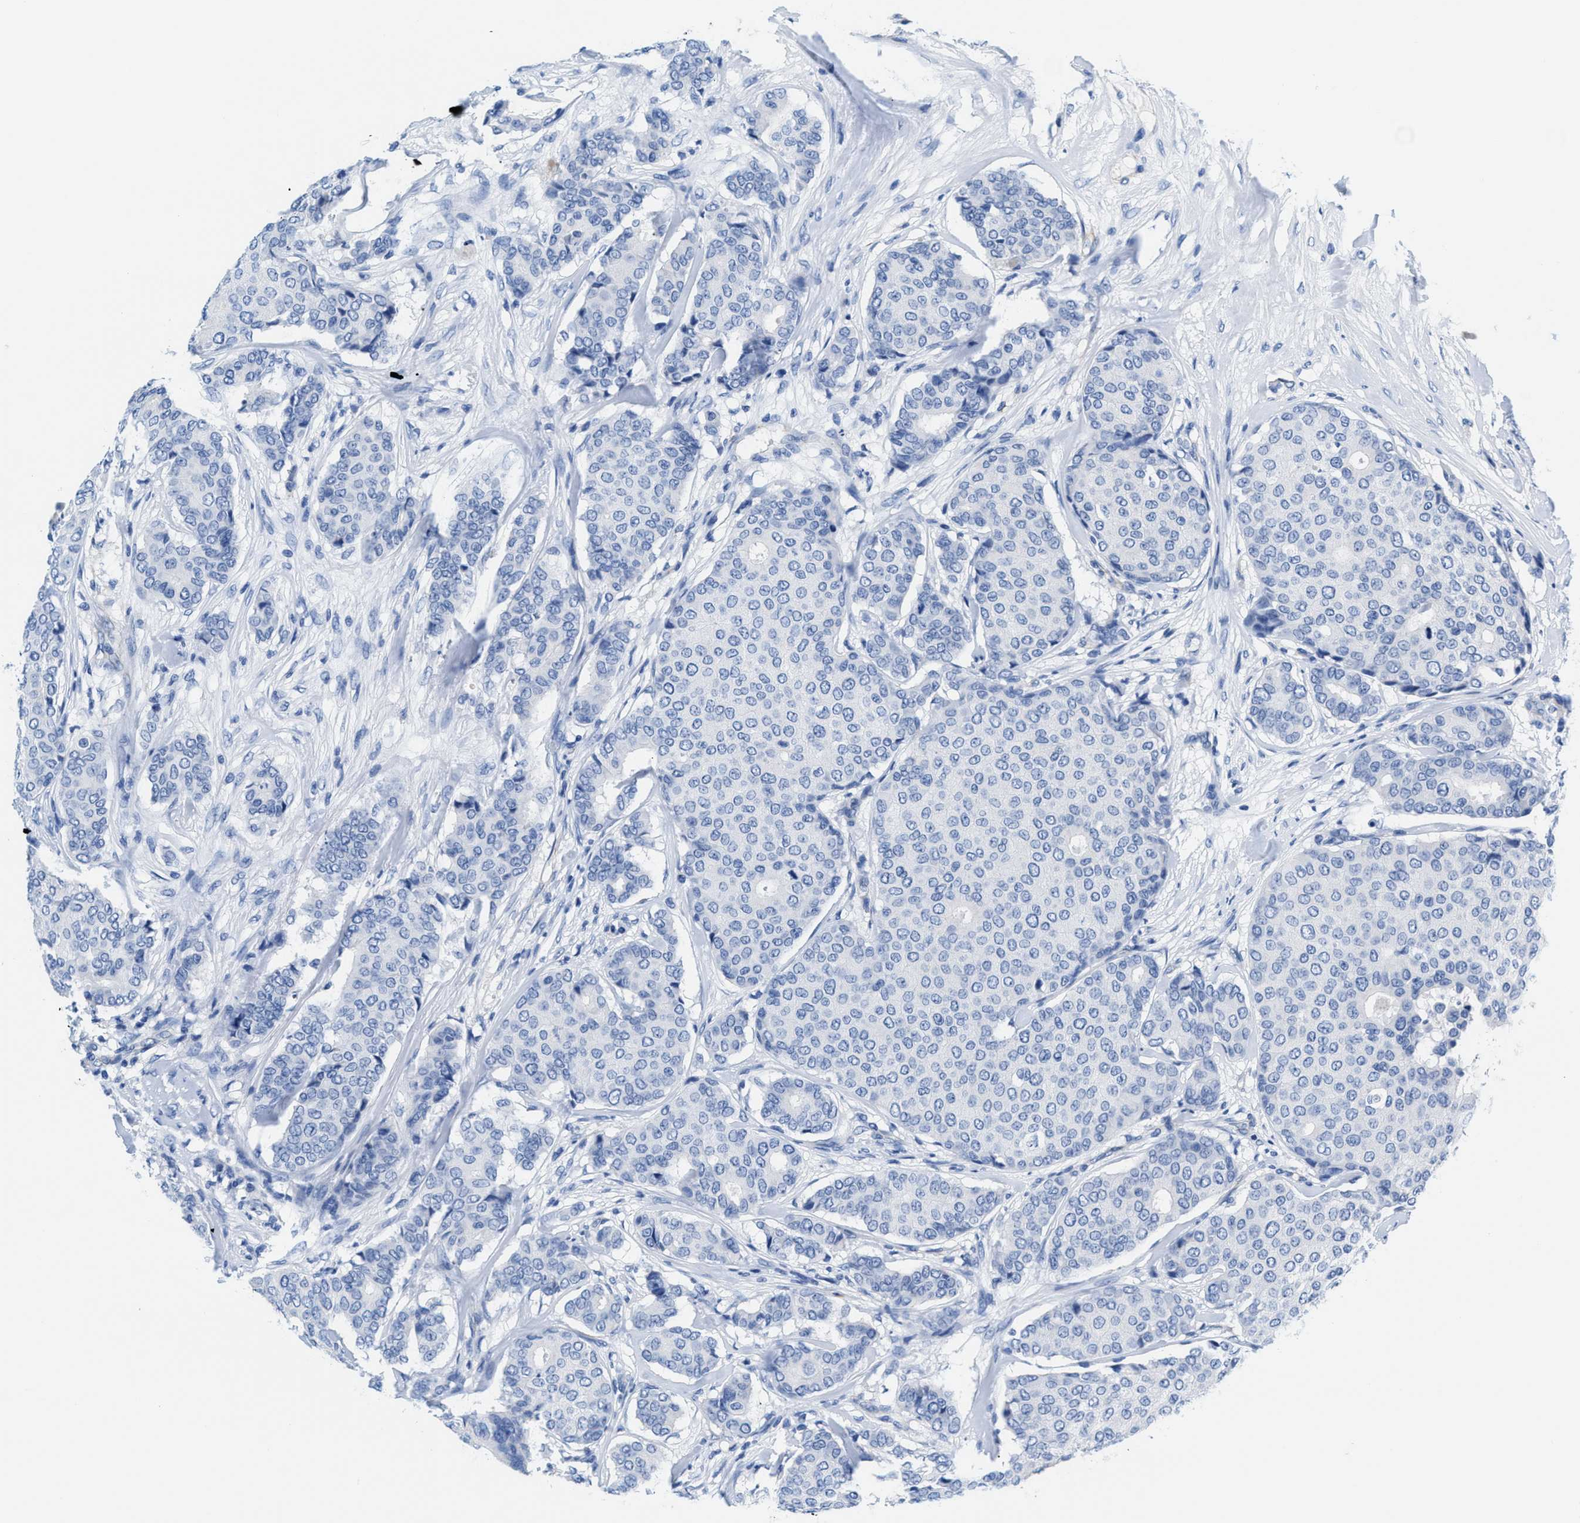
{"staining": {"intensity": "negative", "quantity": "none", "location": "none"}, "tissue": "breast cancer", "cell_type": "Tumor cells", "image_type": "cancer", "snomed": [{"axis": "morphology", "description": "Duct carcinoma"}, {"axis": "topography", "description": "Breast"}], "caption": "An immunohistochemistry histopathology image of breast invasive ductal carcinoma is shown. There is no staining in tumor cells of breast invasive ductal carcinoma.", "gene": "SLFN13", "patient": {"sex": "female", "age": 75}}